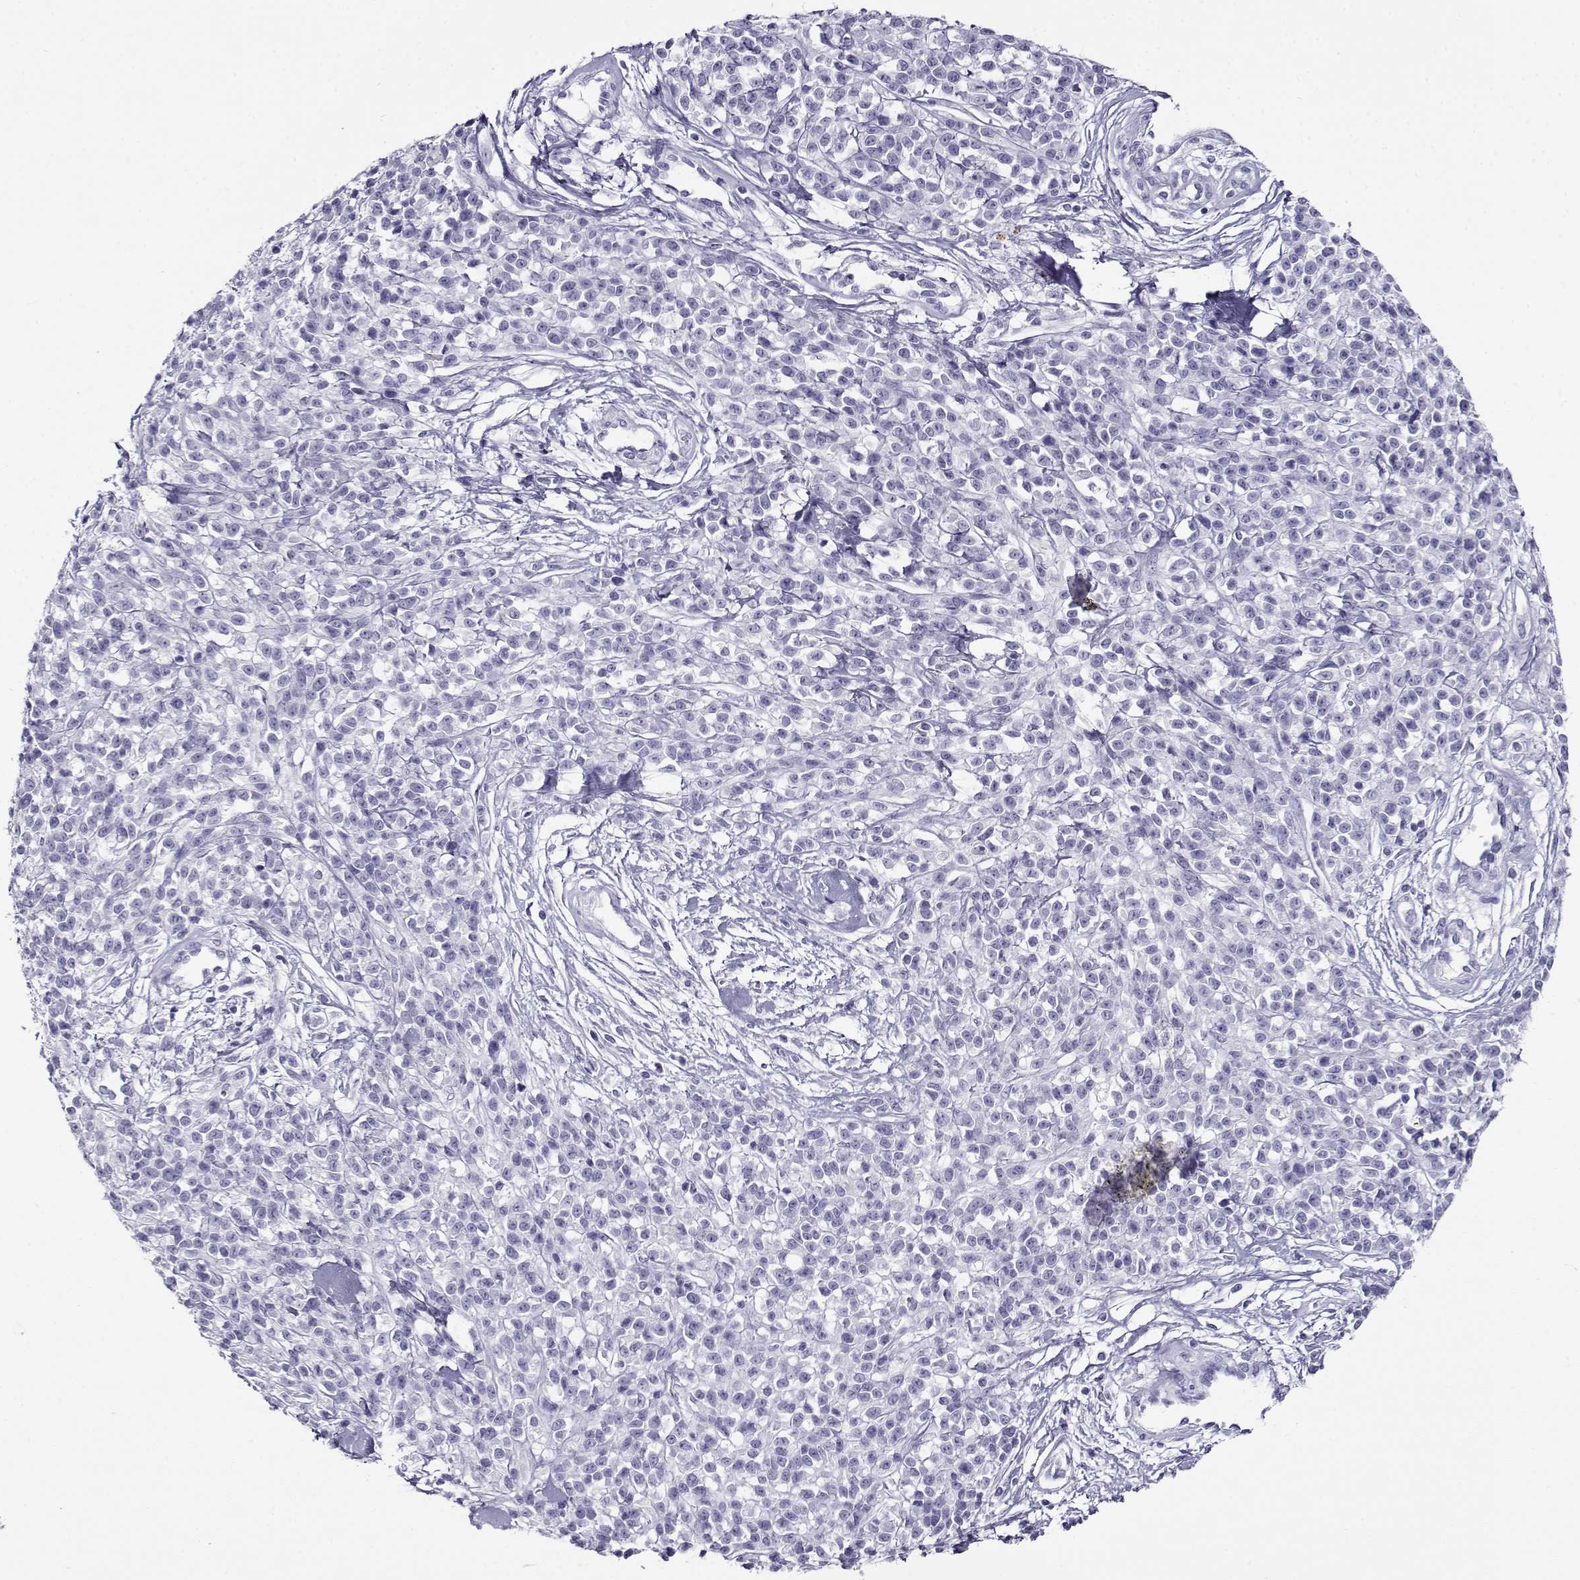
{"staining": {"intensity": "negative", "quantity": "none", "location": "none"}, "tissue": "melanoma", "cell_type": "Tumor cells", "image_type": "cancer", "snomed": [{"axis": "morphology", "description": "Malignant melanoma, NOS"}, {"axis": "topography", "description": "Skin"}, {"axis": "topography", "description": "Skin of trunk"}], "caption": "Immunohistochemistry photomicrograph of neoplastic tissue: human malignant melanoma stained with DAB (3,3'-diaminobenzidine) displays no significant protein positivity in tumor cells. Brightfield microscopy of immunohistochemistry (IHC) stained with DAB (3,3'-diaminobenzidine) (brown) and hematoxylin (blue), captured at high magnification.", "gene": "CABS1", "patient": {"sex": "male", "age": 74}}